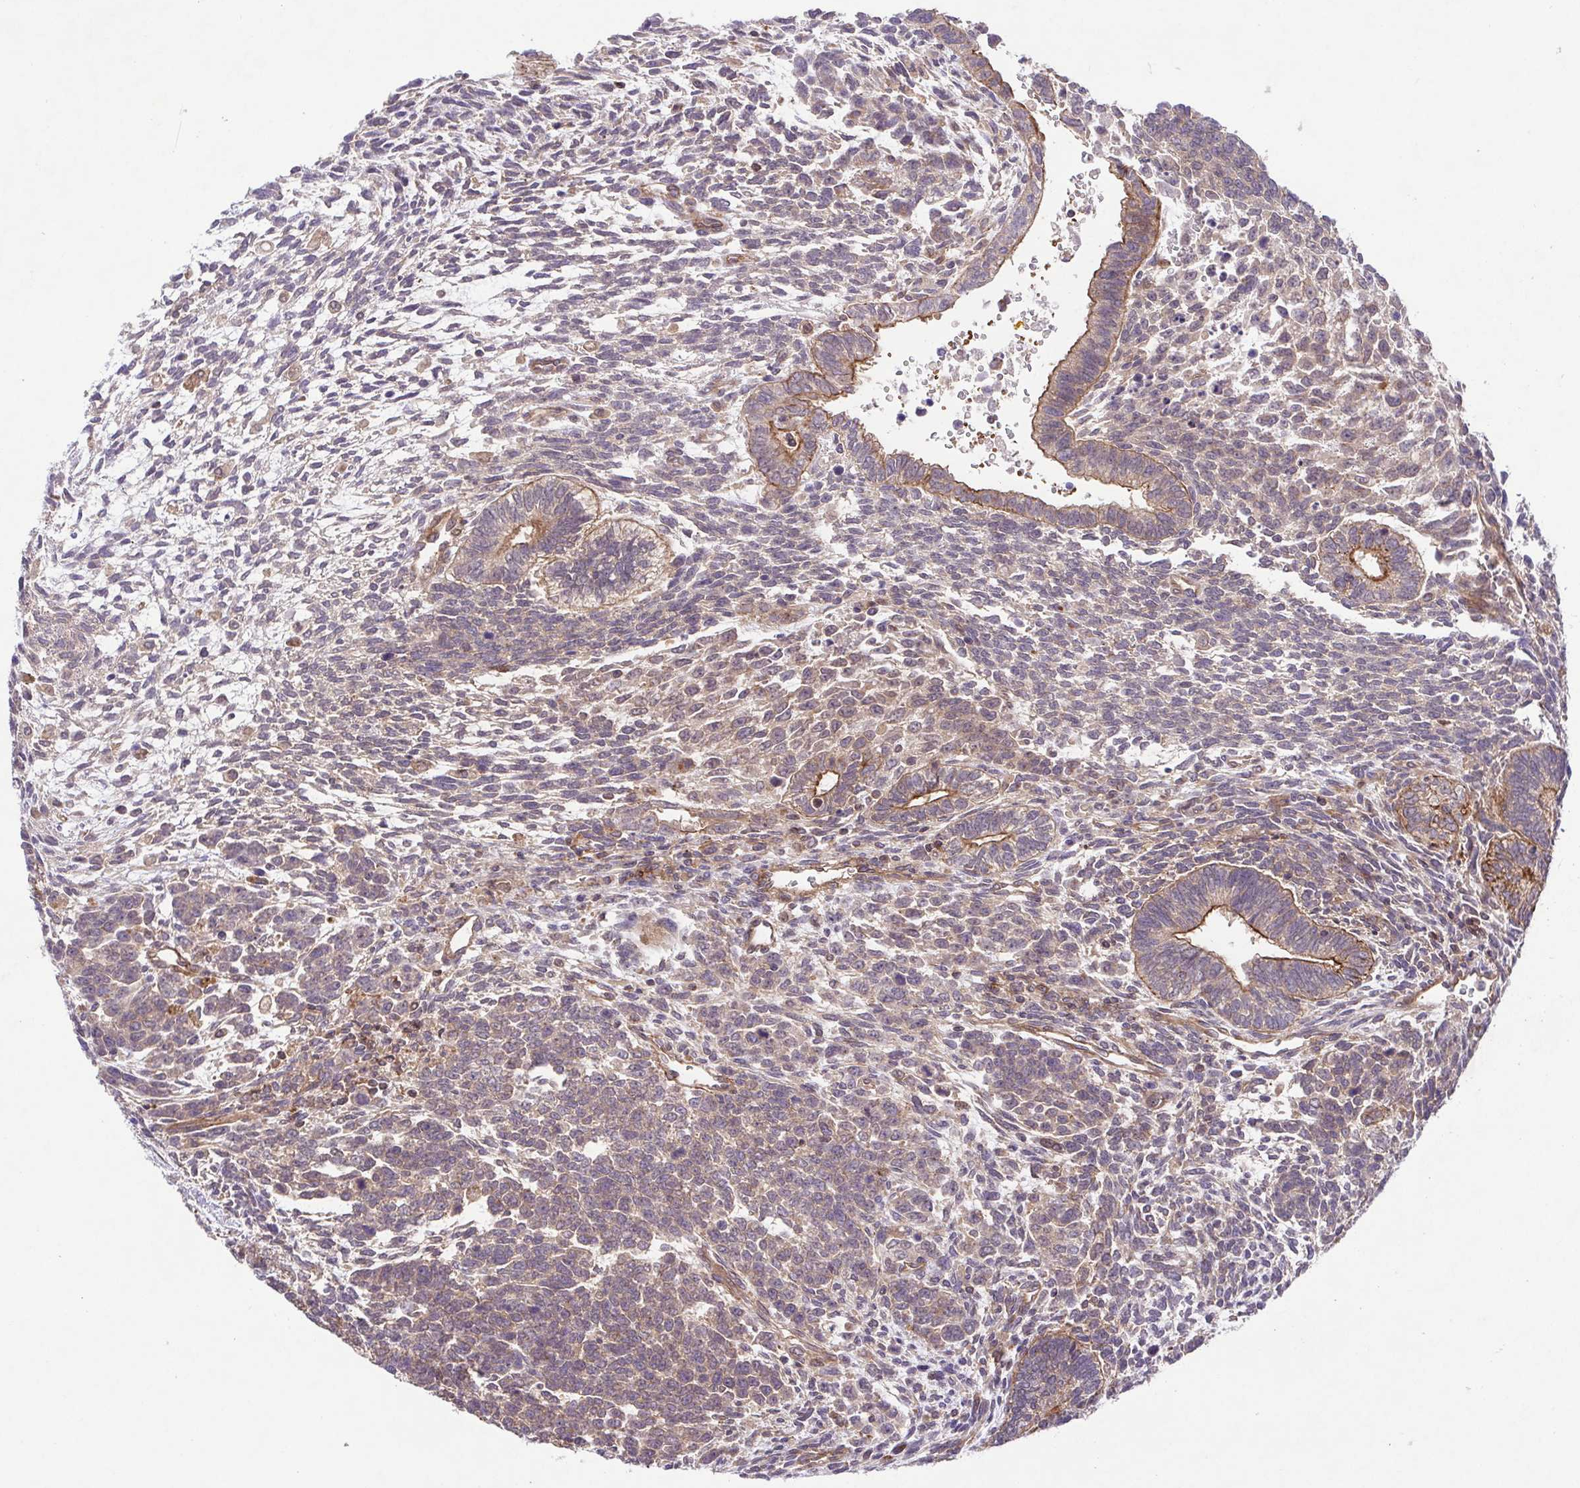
{"staining": {"intensity": "moderate", "quantity": "<25%", "location": "cytoplasmic/membranous"}, "tissue": "testis cancer", "cell_type": "Tumor cells", "image_type": "cancer", "snomed": [{"axis": "morphology", "description": "Carcinoma, Embryonal, NOS"}, {"axis": "topography", "description": "Testis"}], "caption": "Immunohistochemistry (IHC) (DAB (3,3'-diaminobenzidine)) staining of testis cancer displays moderate cytoplasmic/membranous protein positivity in about <25% of tumor cells. (DAB = brown stain, brightfield microscopy at high magnification).", "gene": "IDE", "patient": {"sex": "male", "age": 23}}